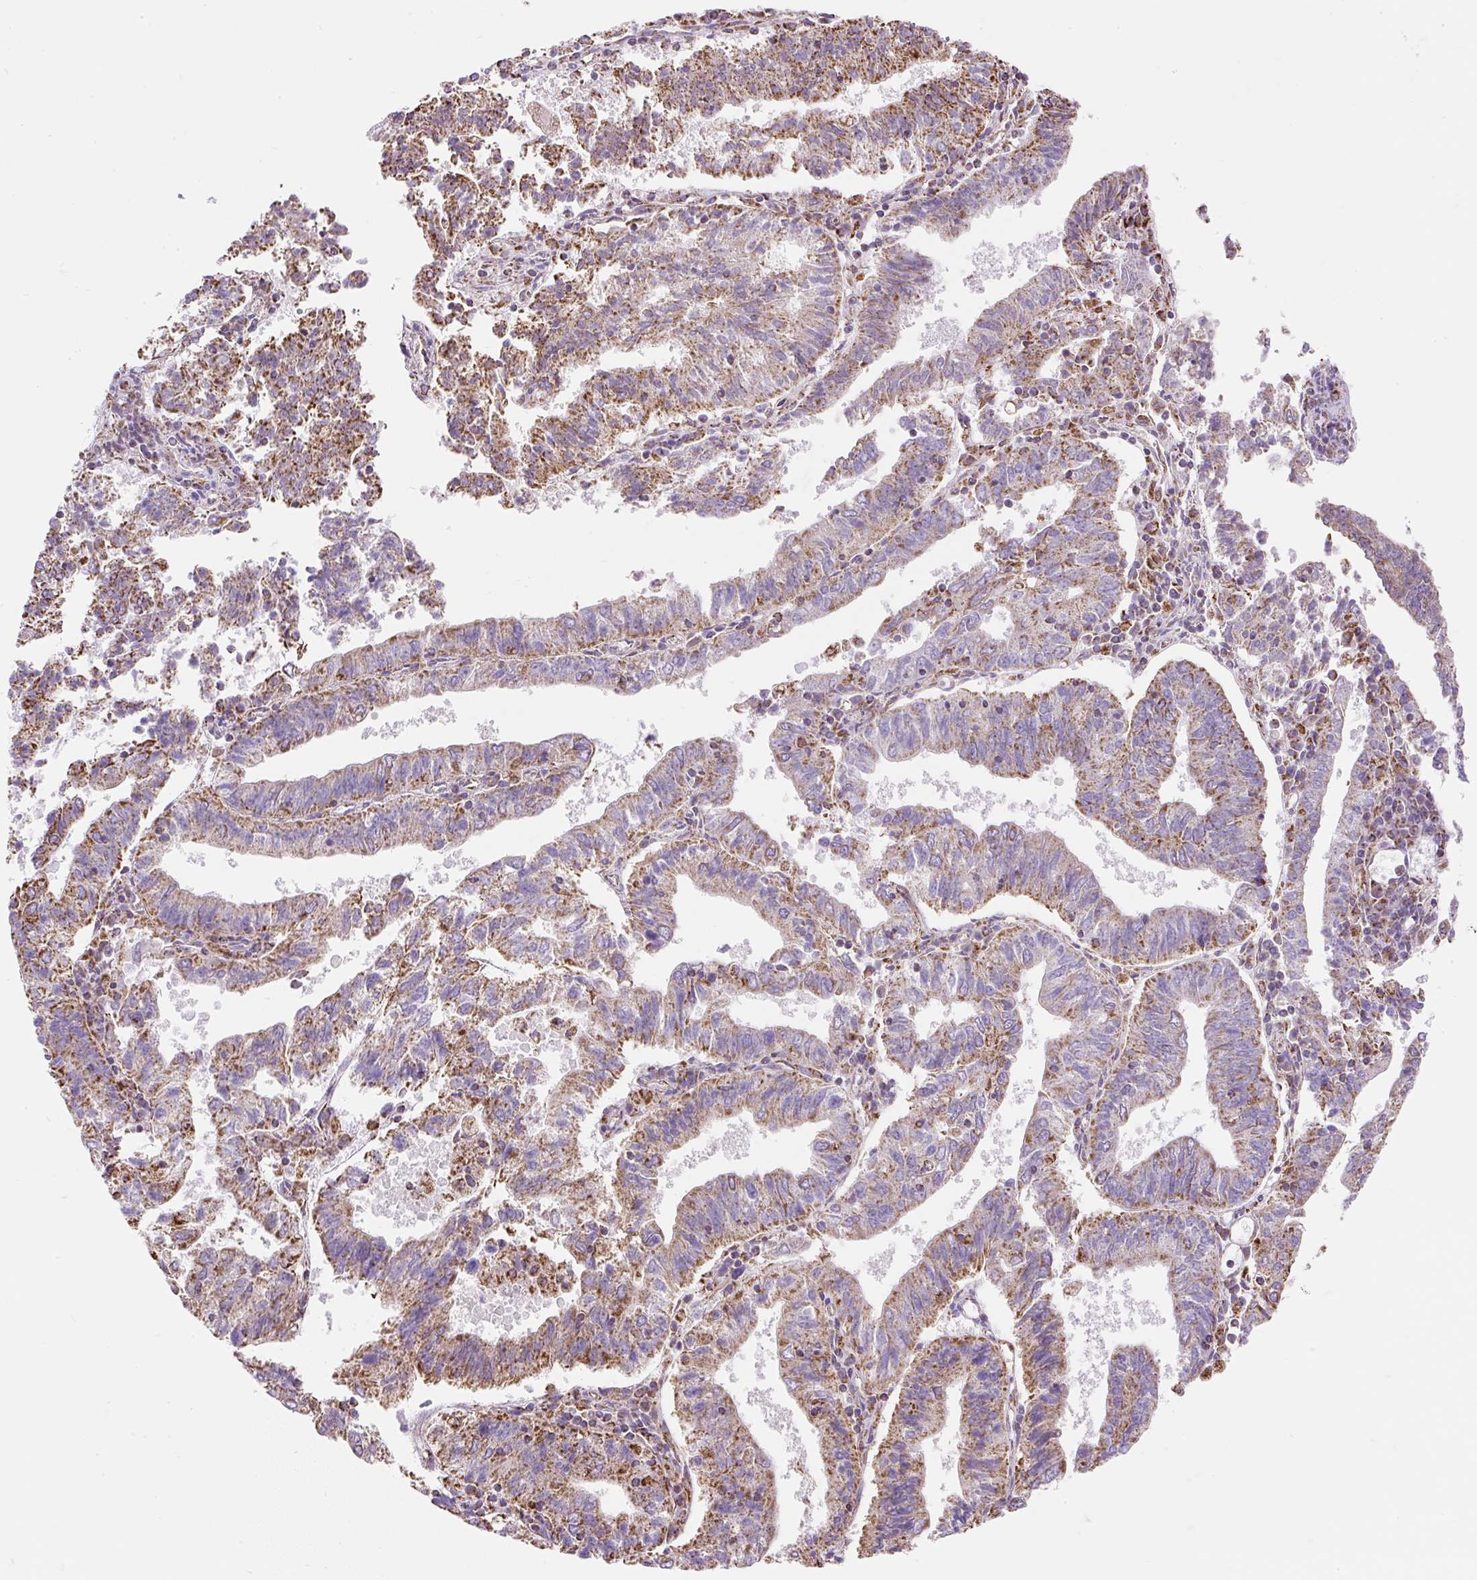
{"staining": {"intensity": "moderate", "quantity": ">75%", "location": "cytoplasmic/membranous"}, "tissue": "endometrial cancer", "cell_type": "Tumor cells", "image_type": "cancer", "snomed": [{"axis": "morphology", "description": "Adenocarcinoma, NOS"}, {"axis": "topography", "description": "Endometrium"}], "caption": "Endometrial cancer (adenocarcinoma) stained with a protein marker exhibits moderate staining in tumor cells.", "gene": "DAAM2", "patient": {"sex": "female", "age": 82}}